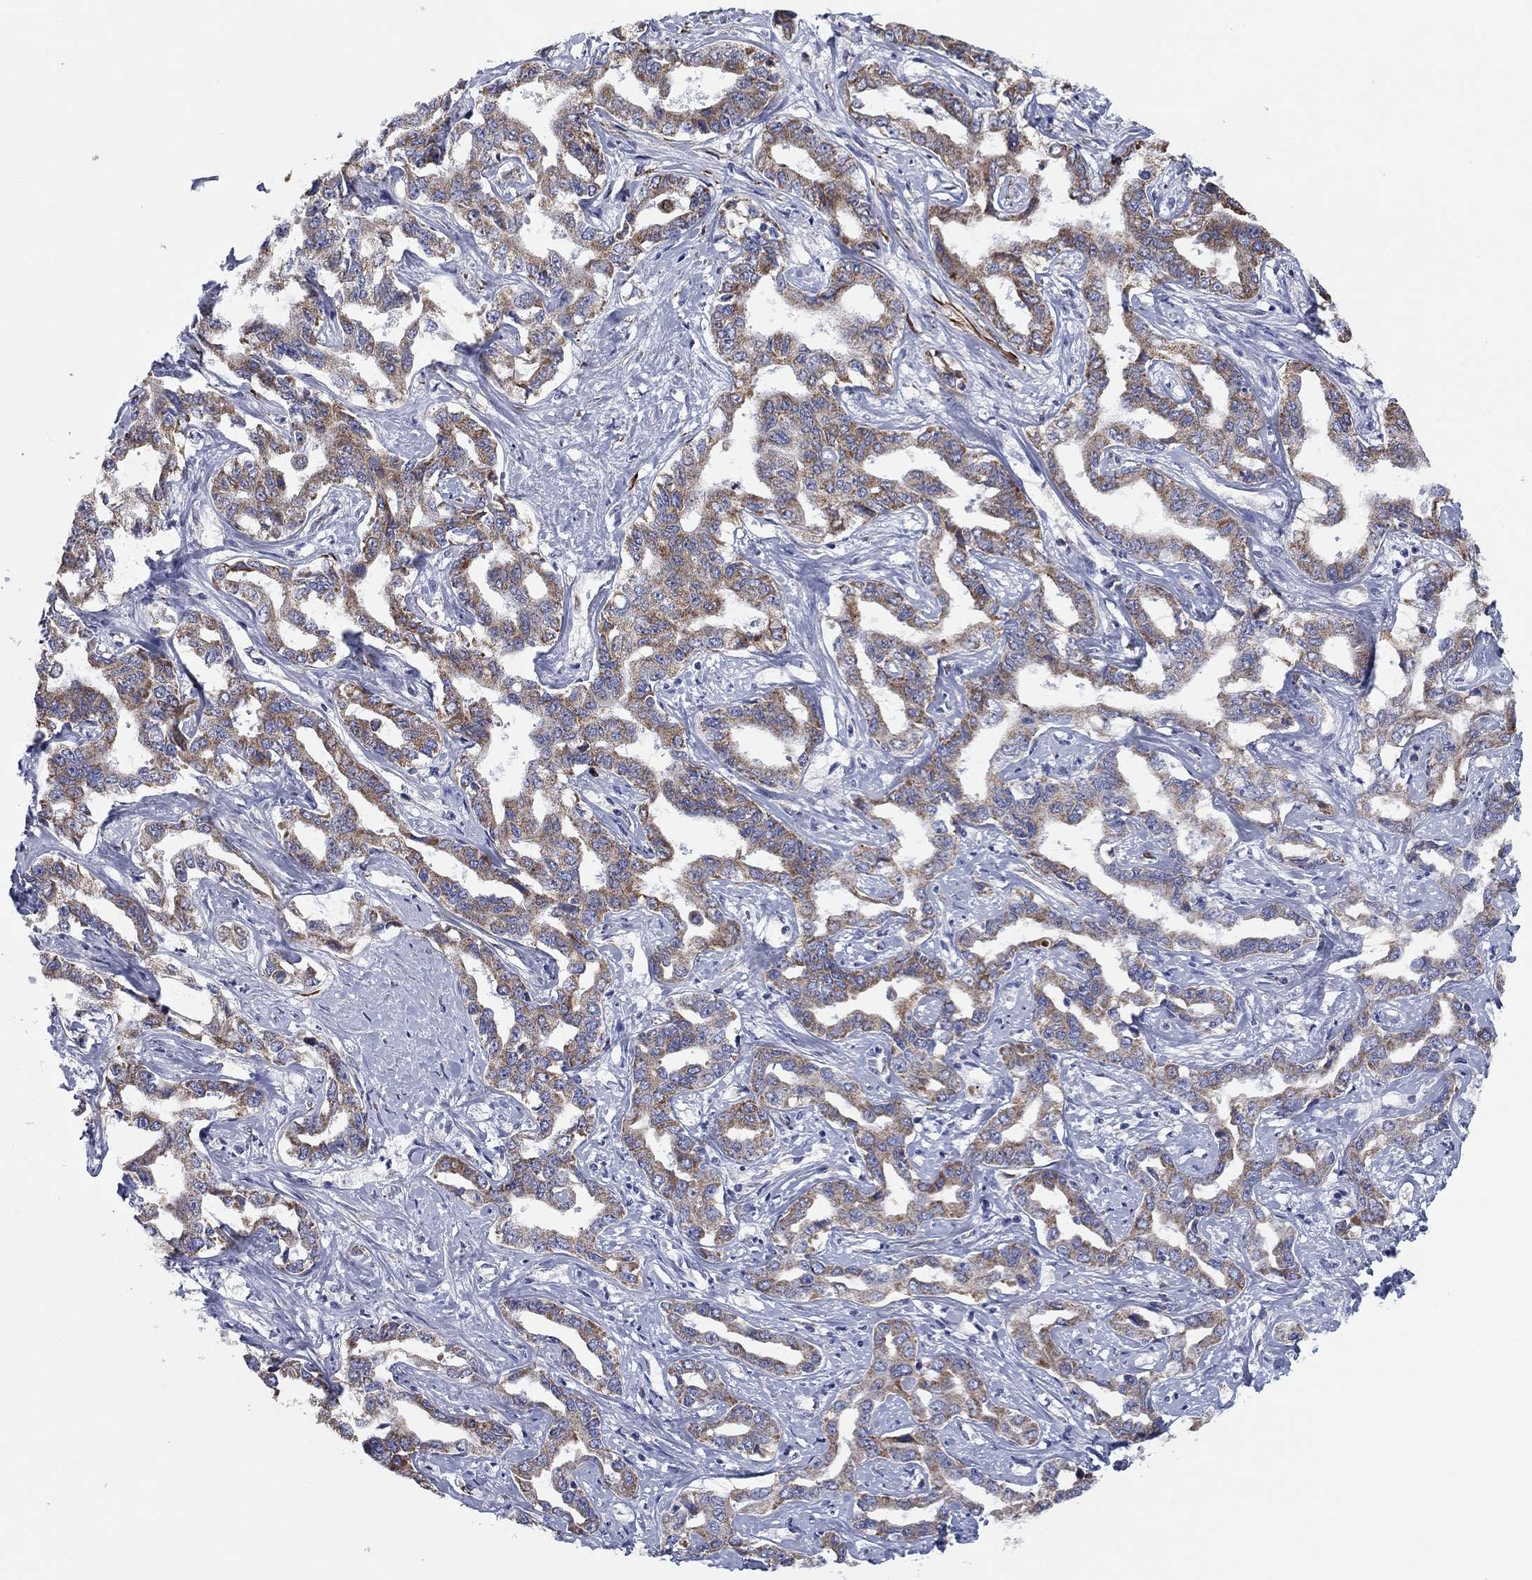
{"staining": {"intensity": "moderate", "quantity": ">75%", "location": "cytoplasmic/membranous"}, "tissue": "liver cancer", "cell_type": "Tumor cells", "image_type": "cancer", "snomed": [{"axis": "morphology", "description": "Cholangiocarcinoma"}, {"axis": "topography", "description": "Liver"}], "caption": "Protein expression analysis of human cholangiocarcinoma (liver) reveals moderate cytoplasmic/membranous expression in approximately >75% of tumor cells. The staining was performed using DAB to visualize the protein expression in brown, while the nuclei were stained in blue with hematoxylin (Magnification: 20x).", "gene": "MGST3", "patient": {"sex": "male", "age": 59}}